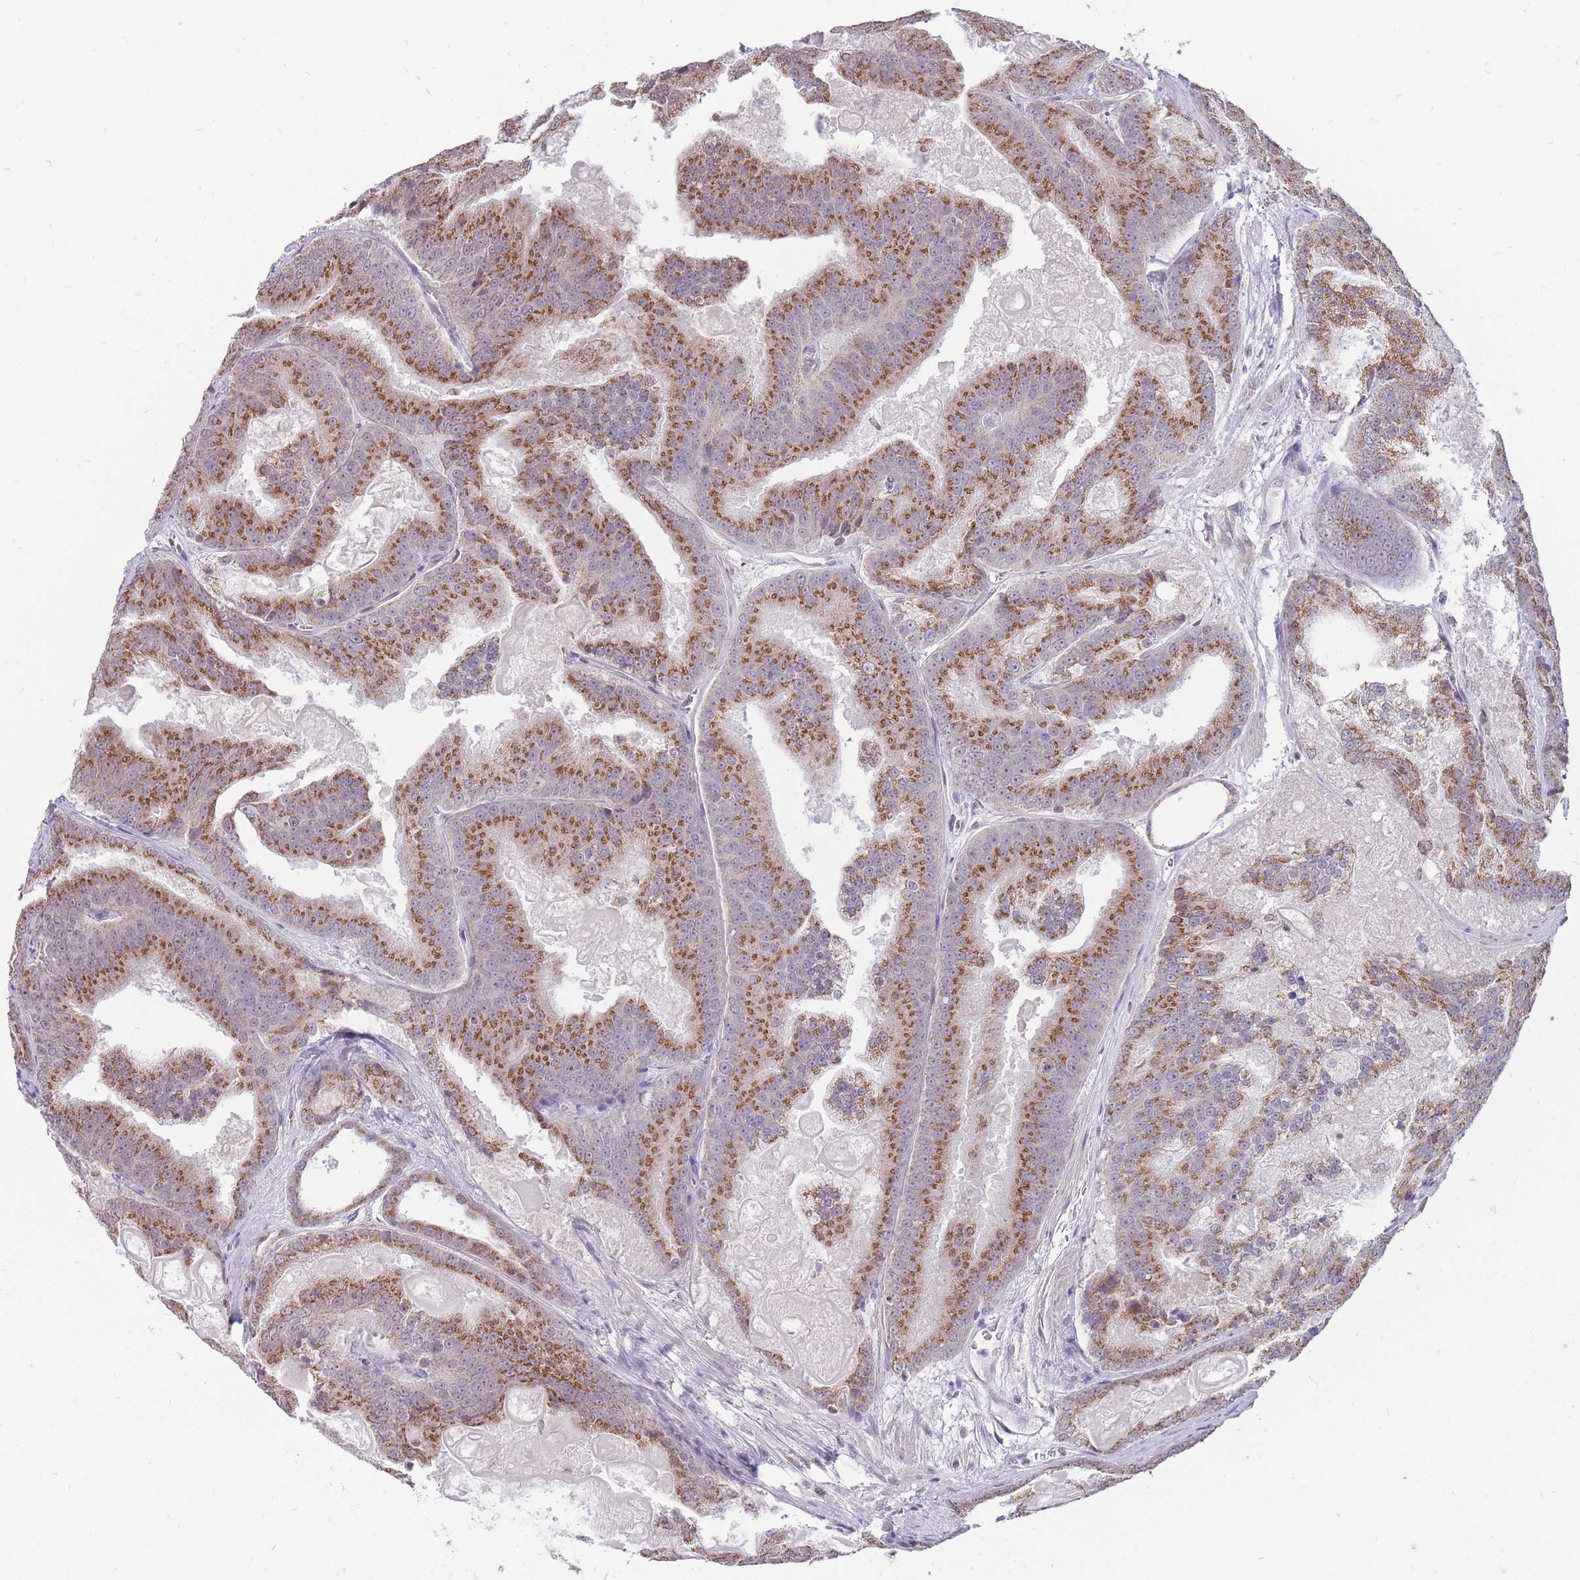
{"staining": {"intensity": "moderate", "quantity": ">75%", "location": "cytoplasmic/membranous"}, "tissue": "prostate cancer", "cell_type": "Tumor cells", "image_type": "cancer", "snomed": [{"axis": "morphology", "description": "Adenocarcinoma, High grade"}, {"axis": "topography", "description": "Prostate"}], "caption": "This image exhibits immunohistochemistry staining of human prostate high-grade adenocarcinoma, with medium moderate cytoplasmic/membranous staining in approximately >75% of tumor cells.", "gene": "NELL1", "patient": {"sex": "male", "age": 61}}